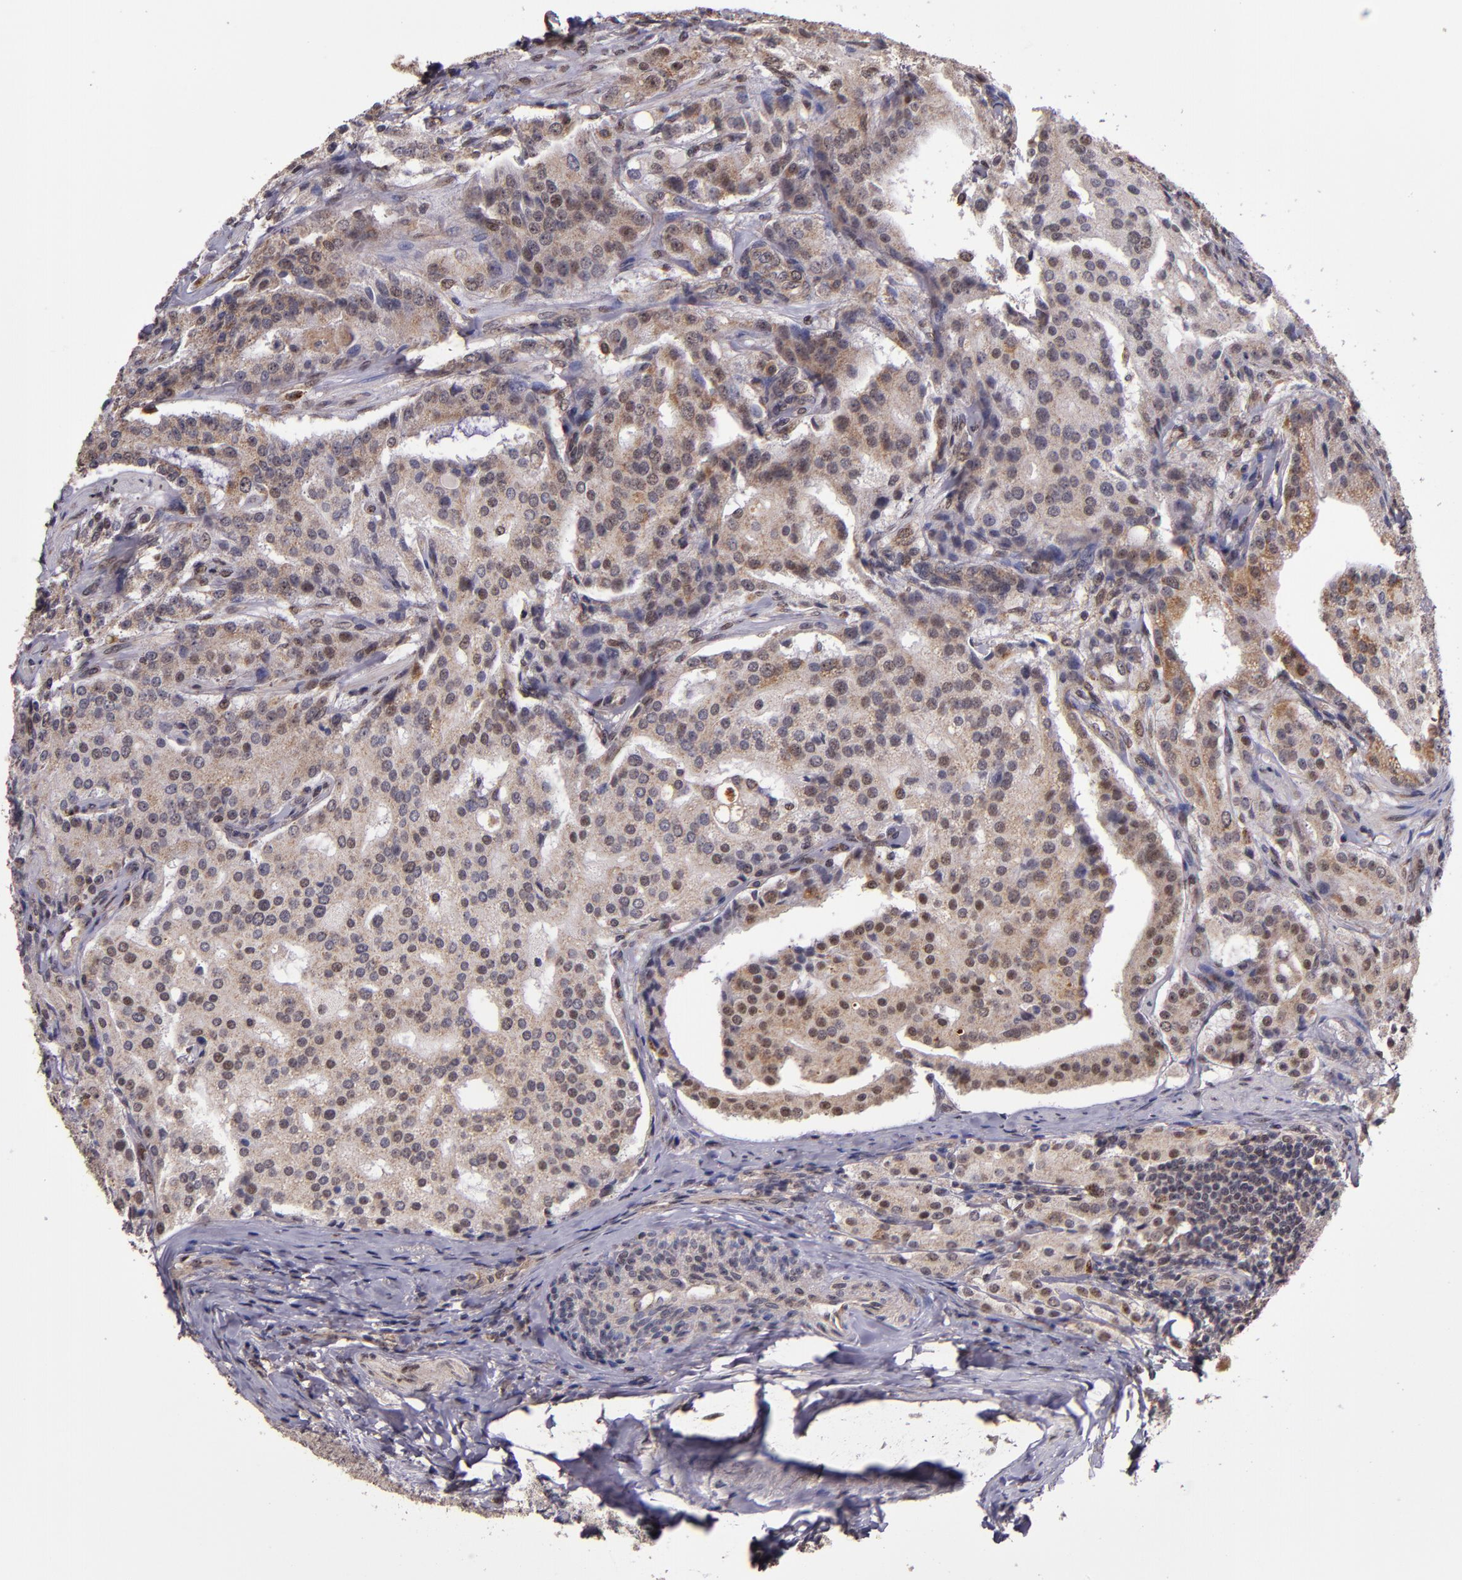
{"staining": {"intensity": "weak", "quantity": "25%-75%", "location": "cytoplasmic/membranous,nuclear"}, "tissue": "prostate cancer", "cell_type": "Tumor cells", "image_type": "cancer", "snomed": [{"axis": "morphology", "description": "Adenocarcinoma, Medium grade"}, {"axis": "topography", "description": "Prostate"}], "caption": "The image demonstrates staining of prostate cancer, revealing weak cytoplasmic/membranous and nuclear protein expression (brown color) within tumor cells.", "gene": "CECR2", "patient": {"sex": "male", "age": 72}}